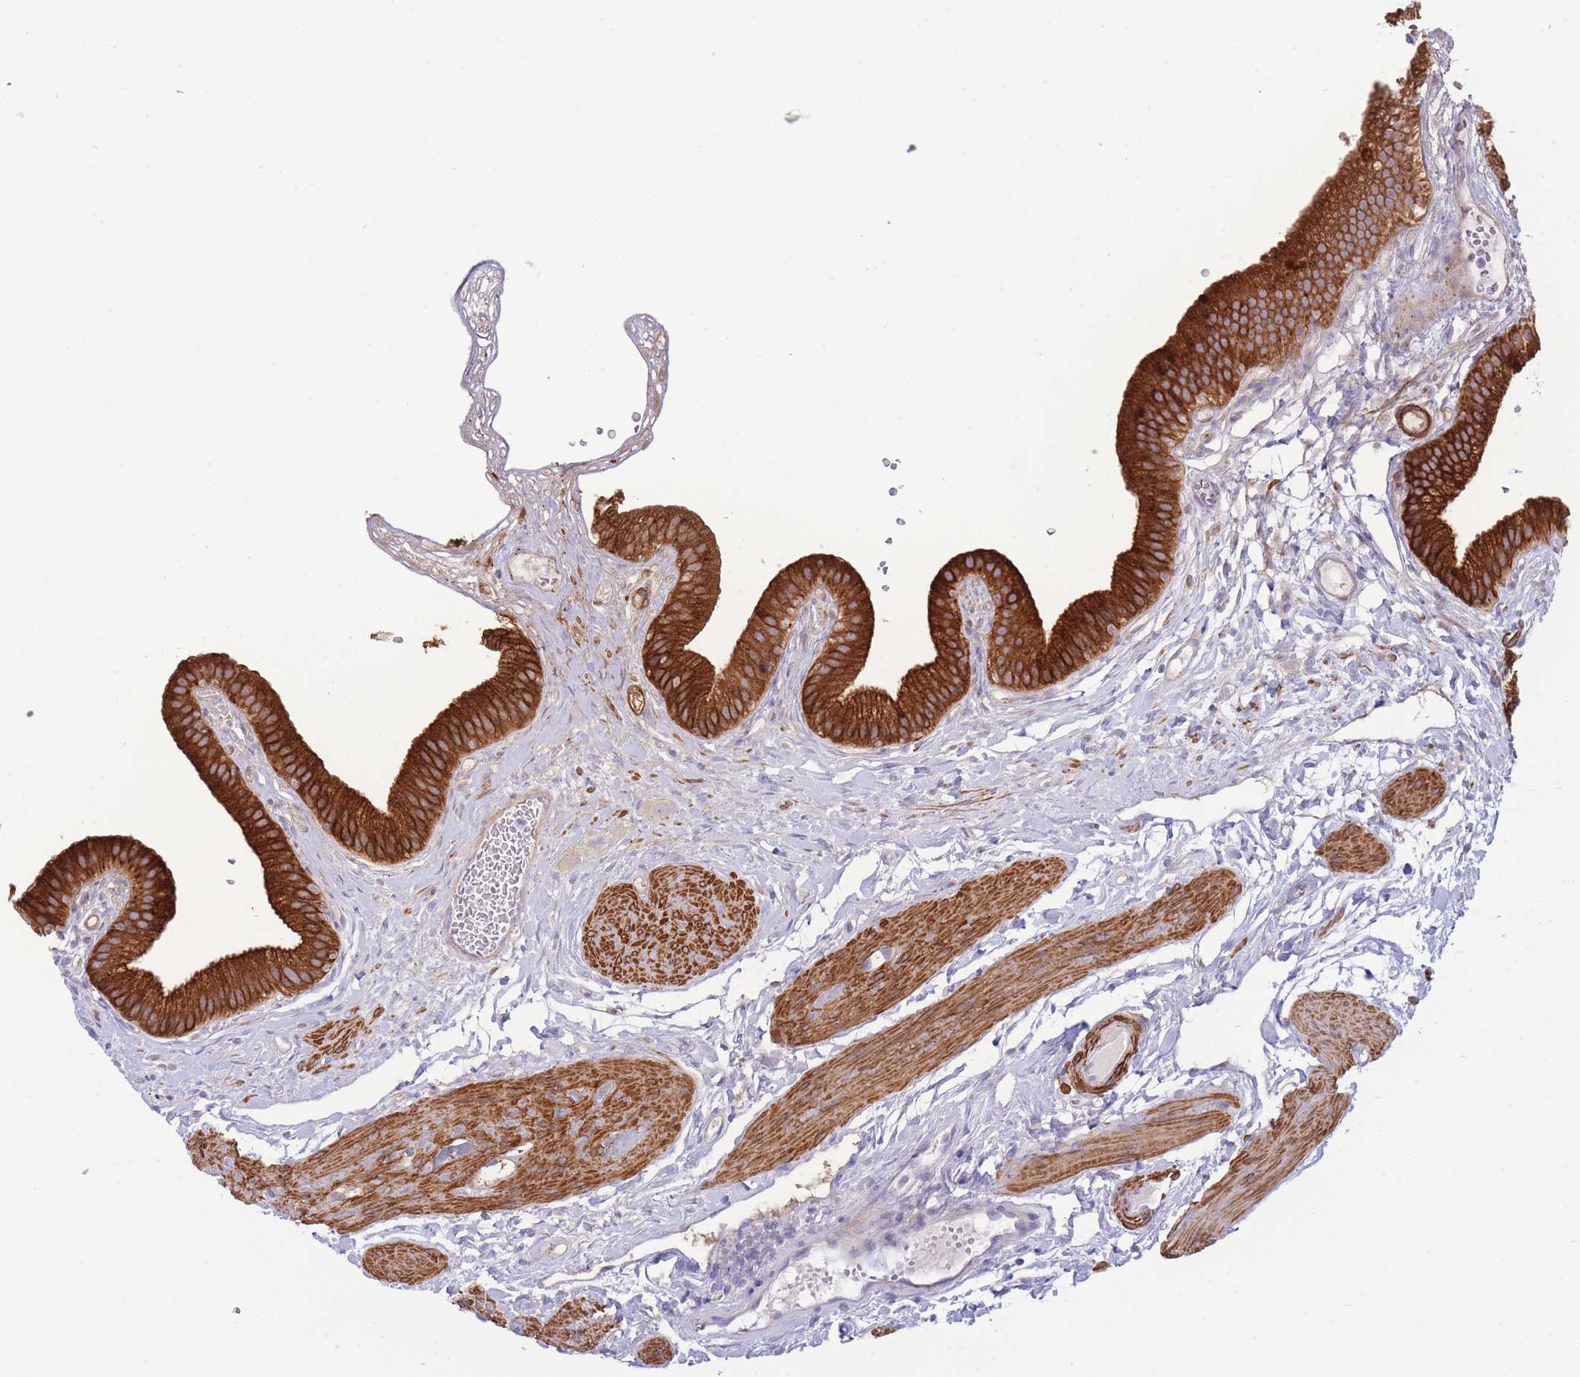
{"staining": {"intensity": "strong", "quantity": ">75%", "location": "cytoplasmic/membranous"}, "tissue": "gallbladder", "cell_type": "Glandular cells", "image_type": "normal", "snomed": [{"axis": "morphology", "description": "Normal tissue, NOS"}, {"axis": "topography", "description": "Gallbladder"}], "caption": "Protein staining of normal gallbladder exhibits strong cytoplasmic/membranous expression in about >75% of glandular cells. The staining was performed using DAB, with brown indicating positive protein expression. Nuclei are stained blue with hematoxylin.", "gene": "VWA8", "patient": {"sex": "female", "age": 54}}